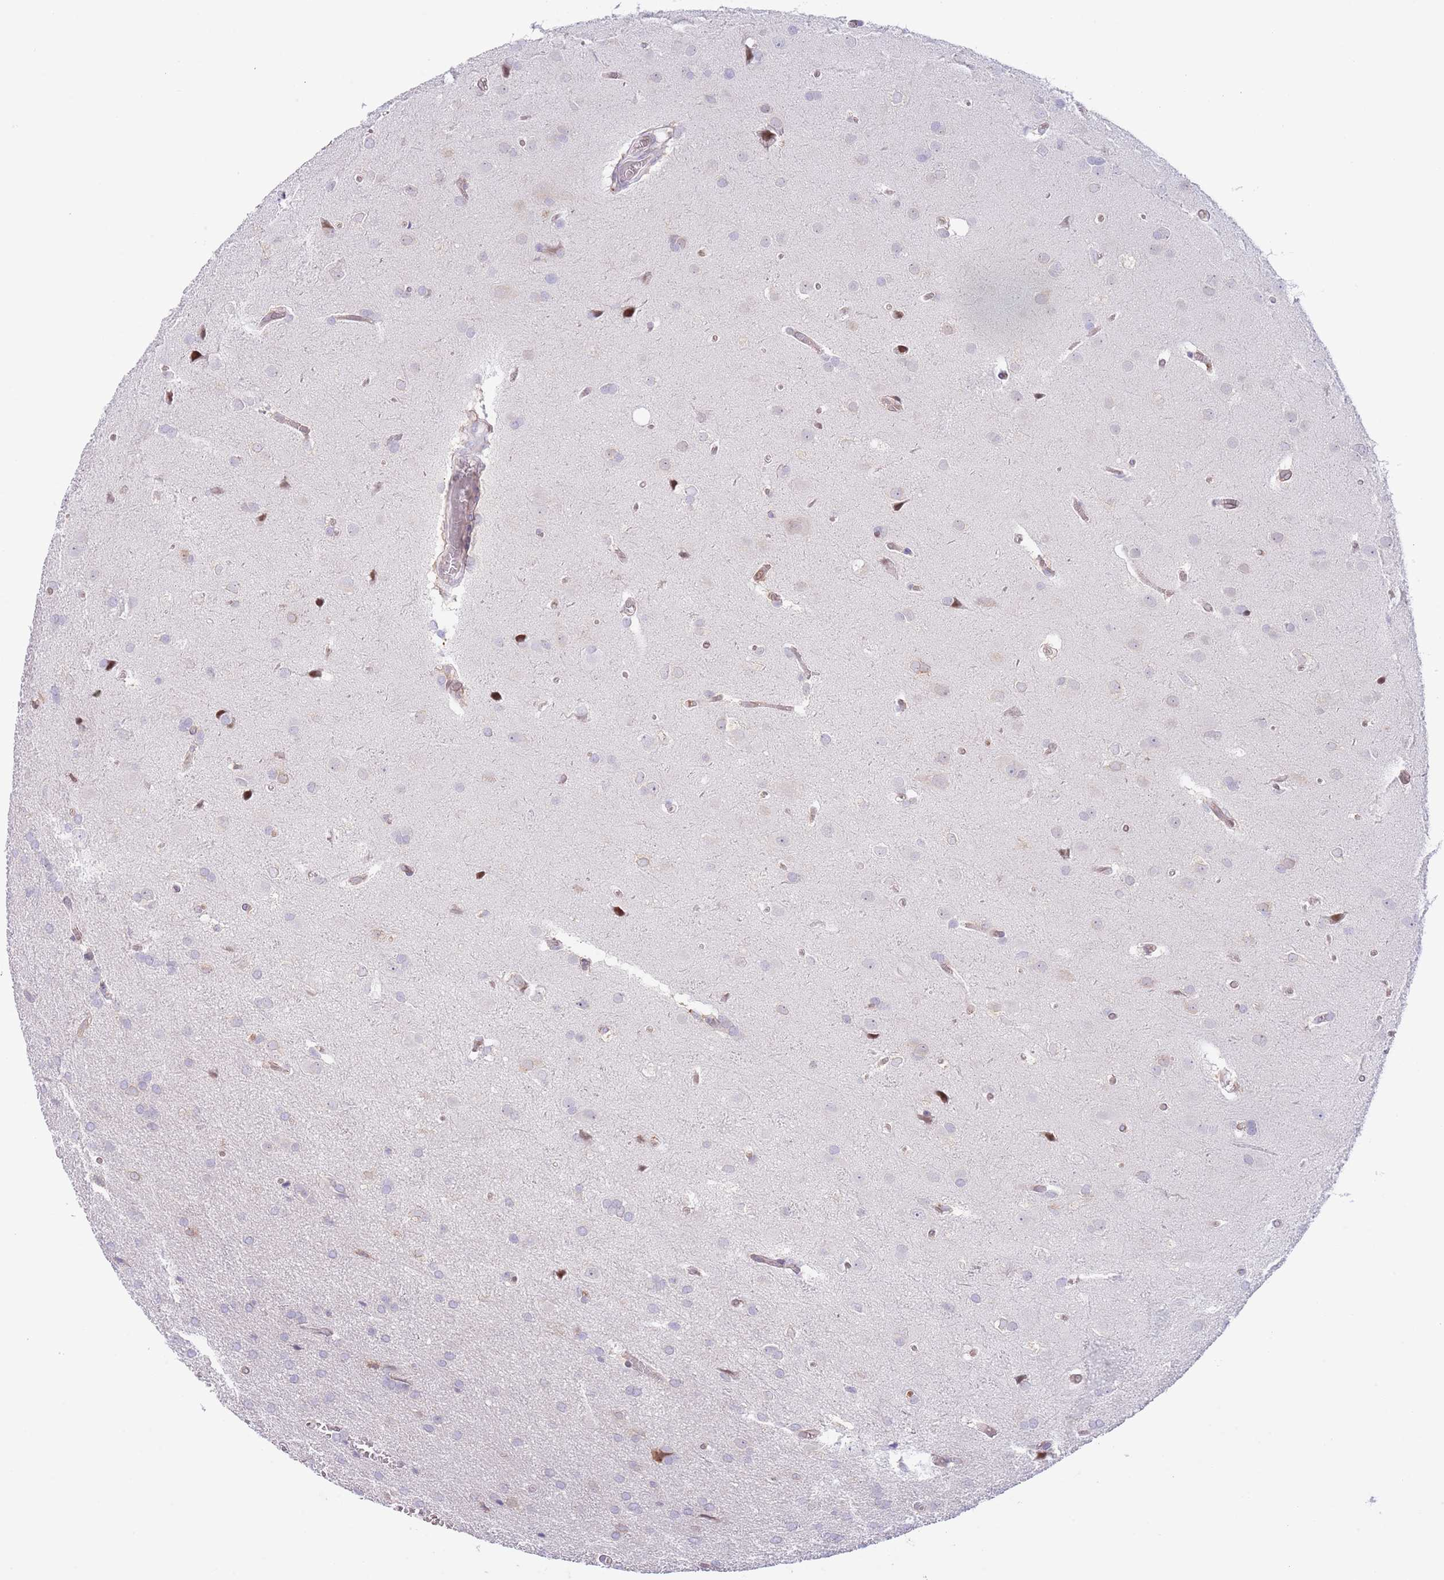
{"staining": {"intensity": "negative", "quantity": "none", "location": "none"}, "tissue": "glioma", "cell_type": "Tumor cells", "image_type": "cancer", "snomed": [{"axis": "morphology", "description": "Glioma, malignant, Low grade"}, {"axis": "topography", "description": "Brain"}], "caption": "An immunohistochemistry (IHC) micrograph of low-grade glioma (malignant) is shown. There is no staining in tumor cells of low-grade glioma (malignant).", "gene": "EBPL", "patient": {"sex": "female", "age": 32}}